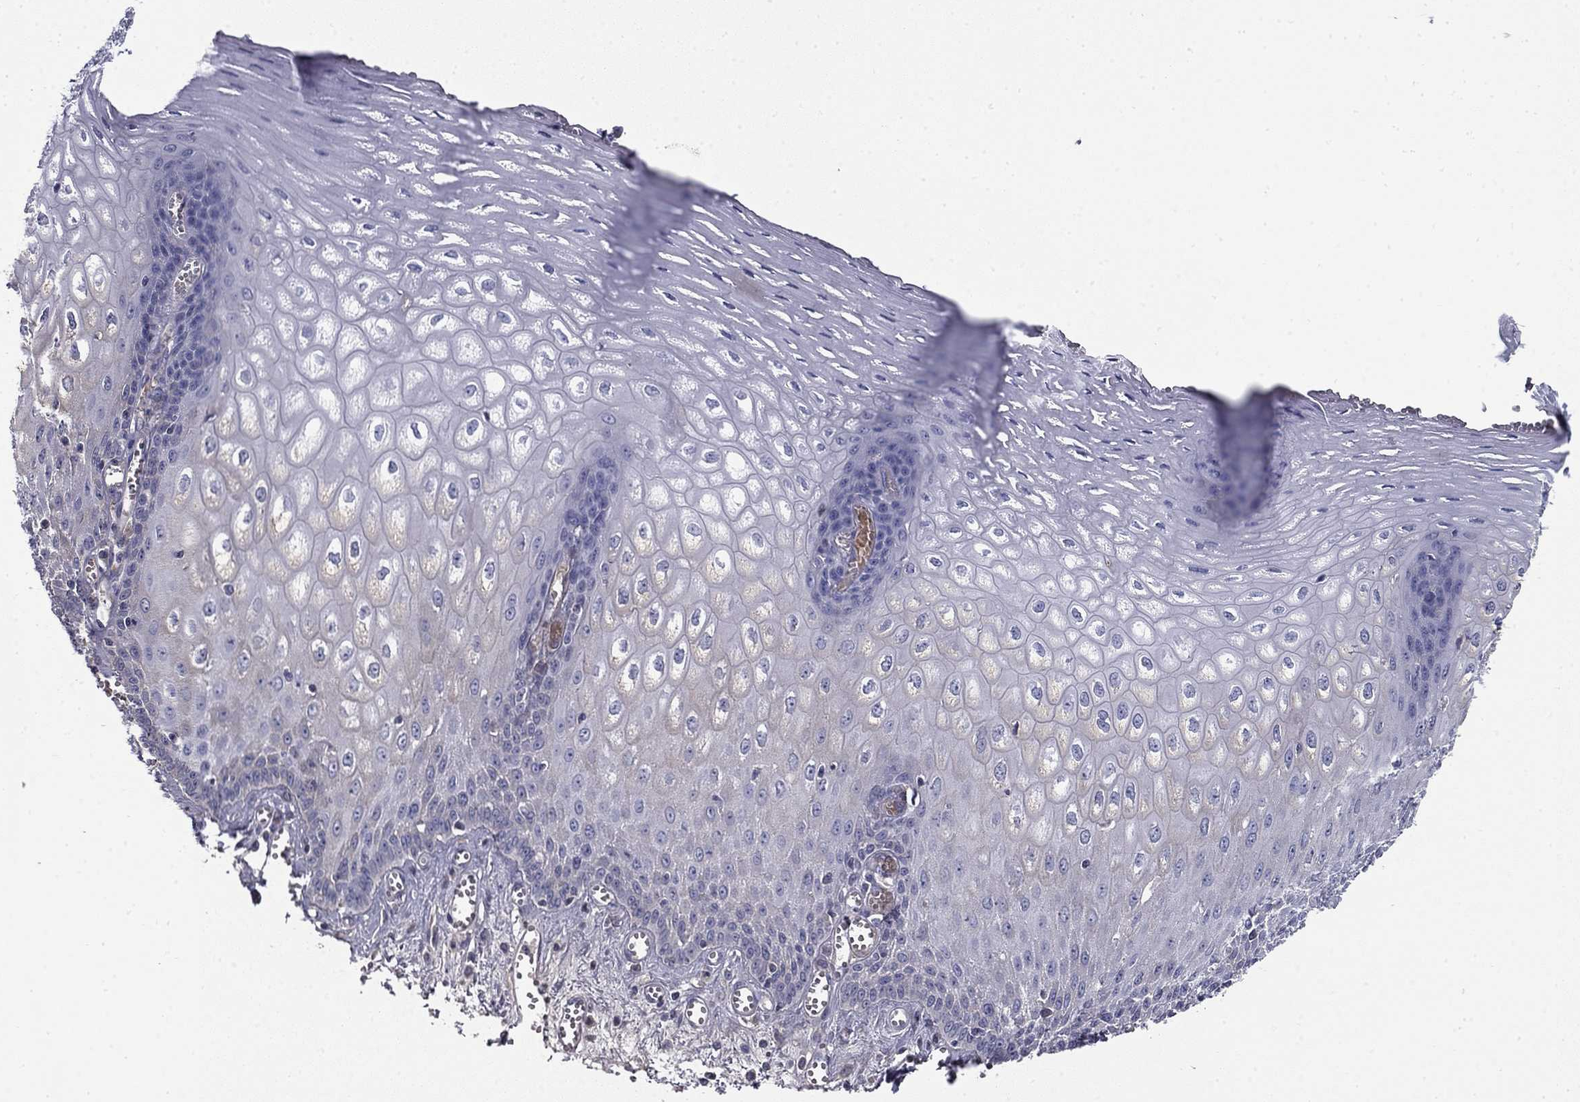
{"staining": {"intensity": "negative", "quantity": "none", "location": "none"}, "tissue": "esophagus", "cell_type": "Squamous epithelial cells", "image_type": "normal", "snomed": [{"axis": "morphology", "description": "Normal tissue, NOS"}, {"axis": "topography", "description": "Esophagus"}], "caption": "DAB immunohistochemical staining of unremarkable human esophagus demonstrates no significant expression in squamous epithelial cells.", "gene": "CPLX4", "patient": {"sex": "male", "age": 58}}